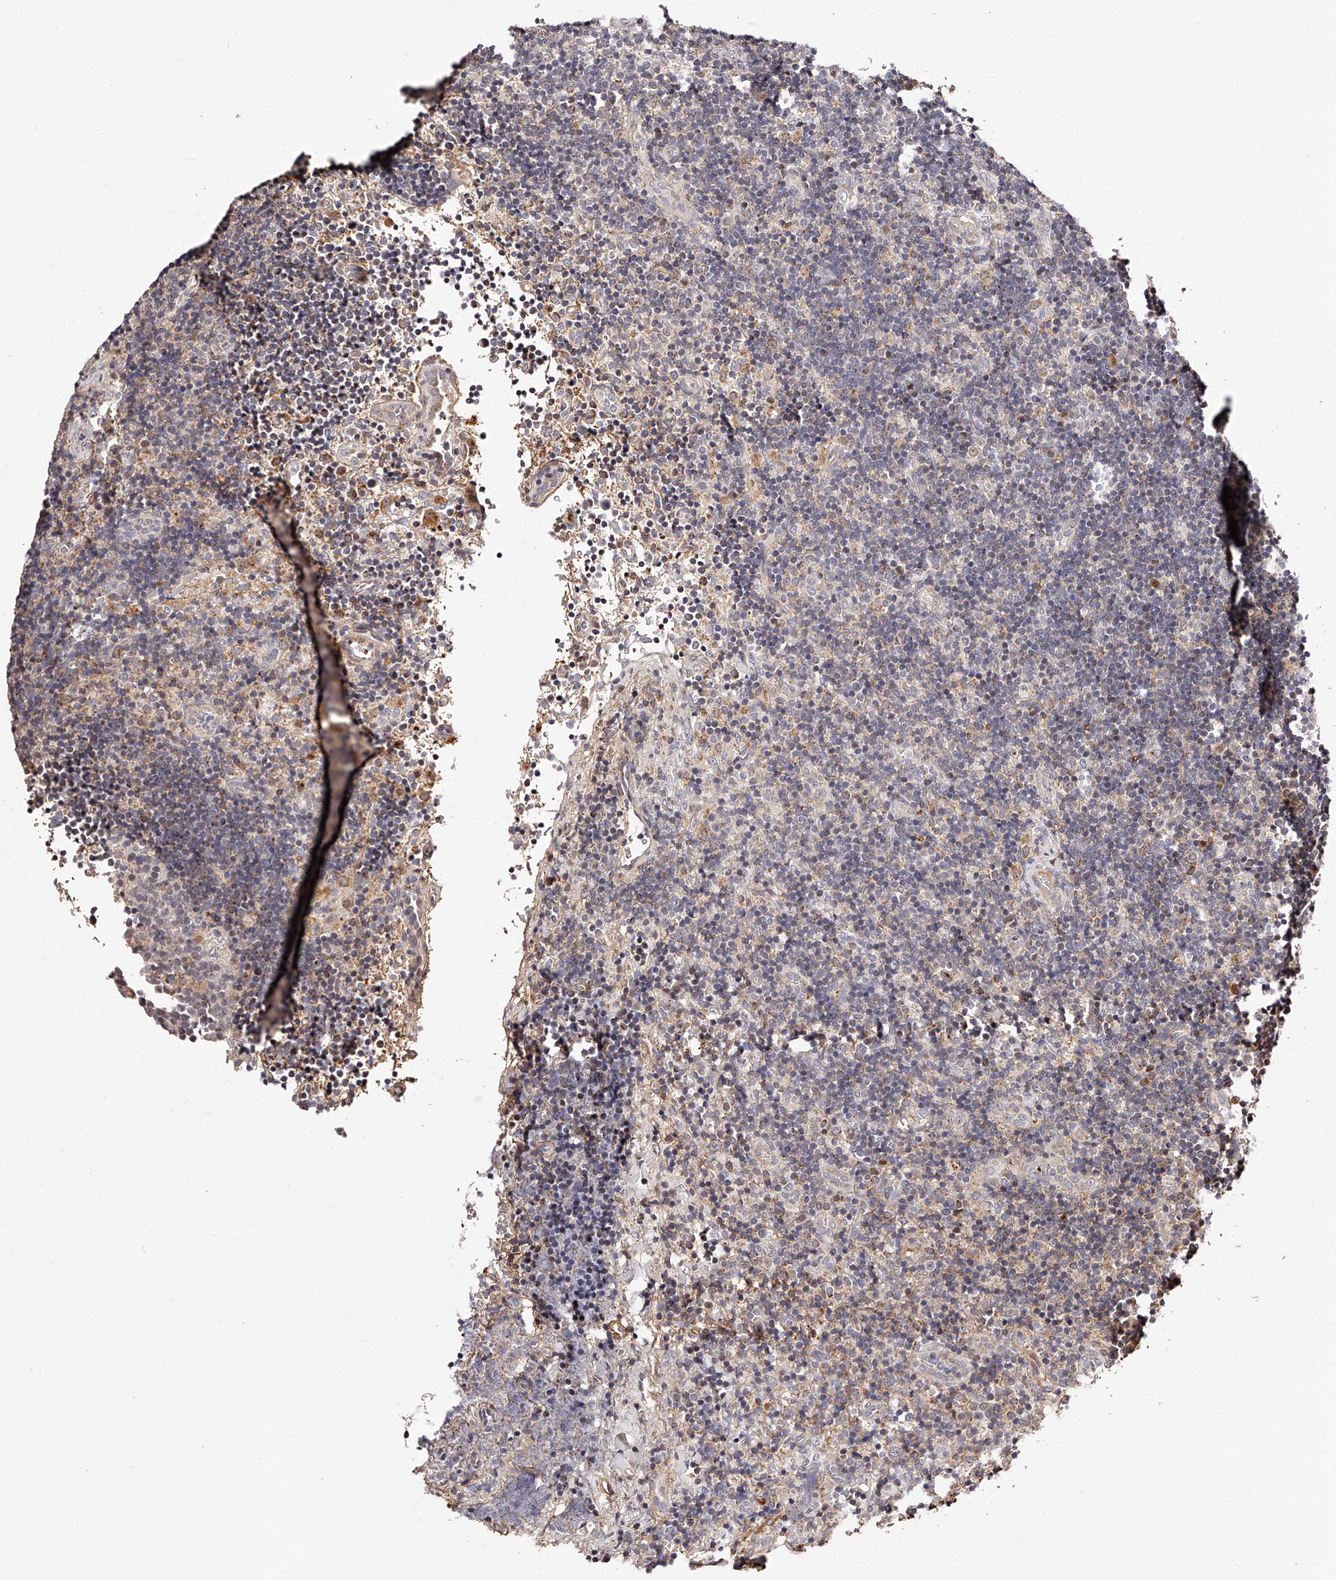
{"staining": {"intensity": "negative", "quantity": "none", "location": "none"}, "tissue": "lymph node", "cell_type": "Germinal center cells", "image_type": "normal", "snomed": [{"axis": "morphology", "description": "Normal tissue, NOS"}, {"axis": "topography", "description": "Lymph node"}], "caption": "This is a histopathology image of immunohistochemistry staining of benign lymph node, which shows no expression in germinal center cells.", "gene": "ZNF502", "patient": {"sex": "female", "age": 22}}